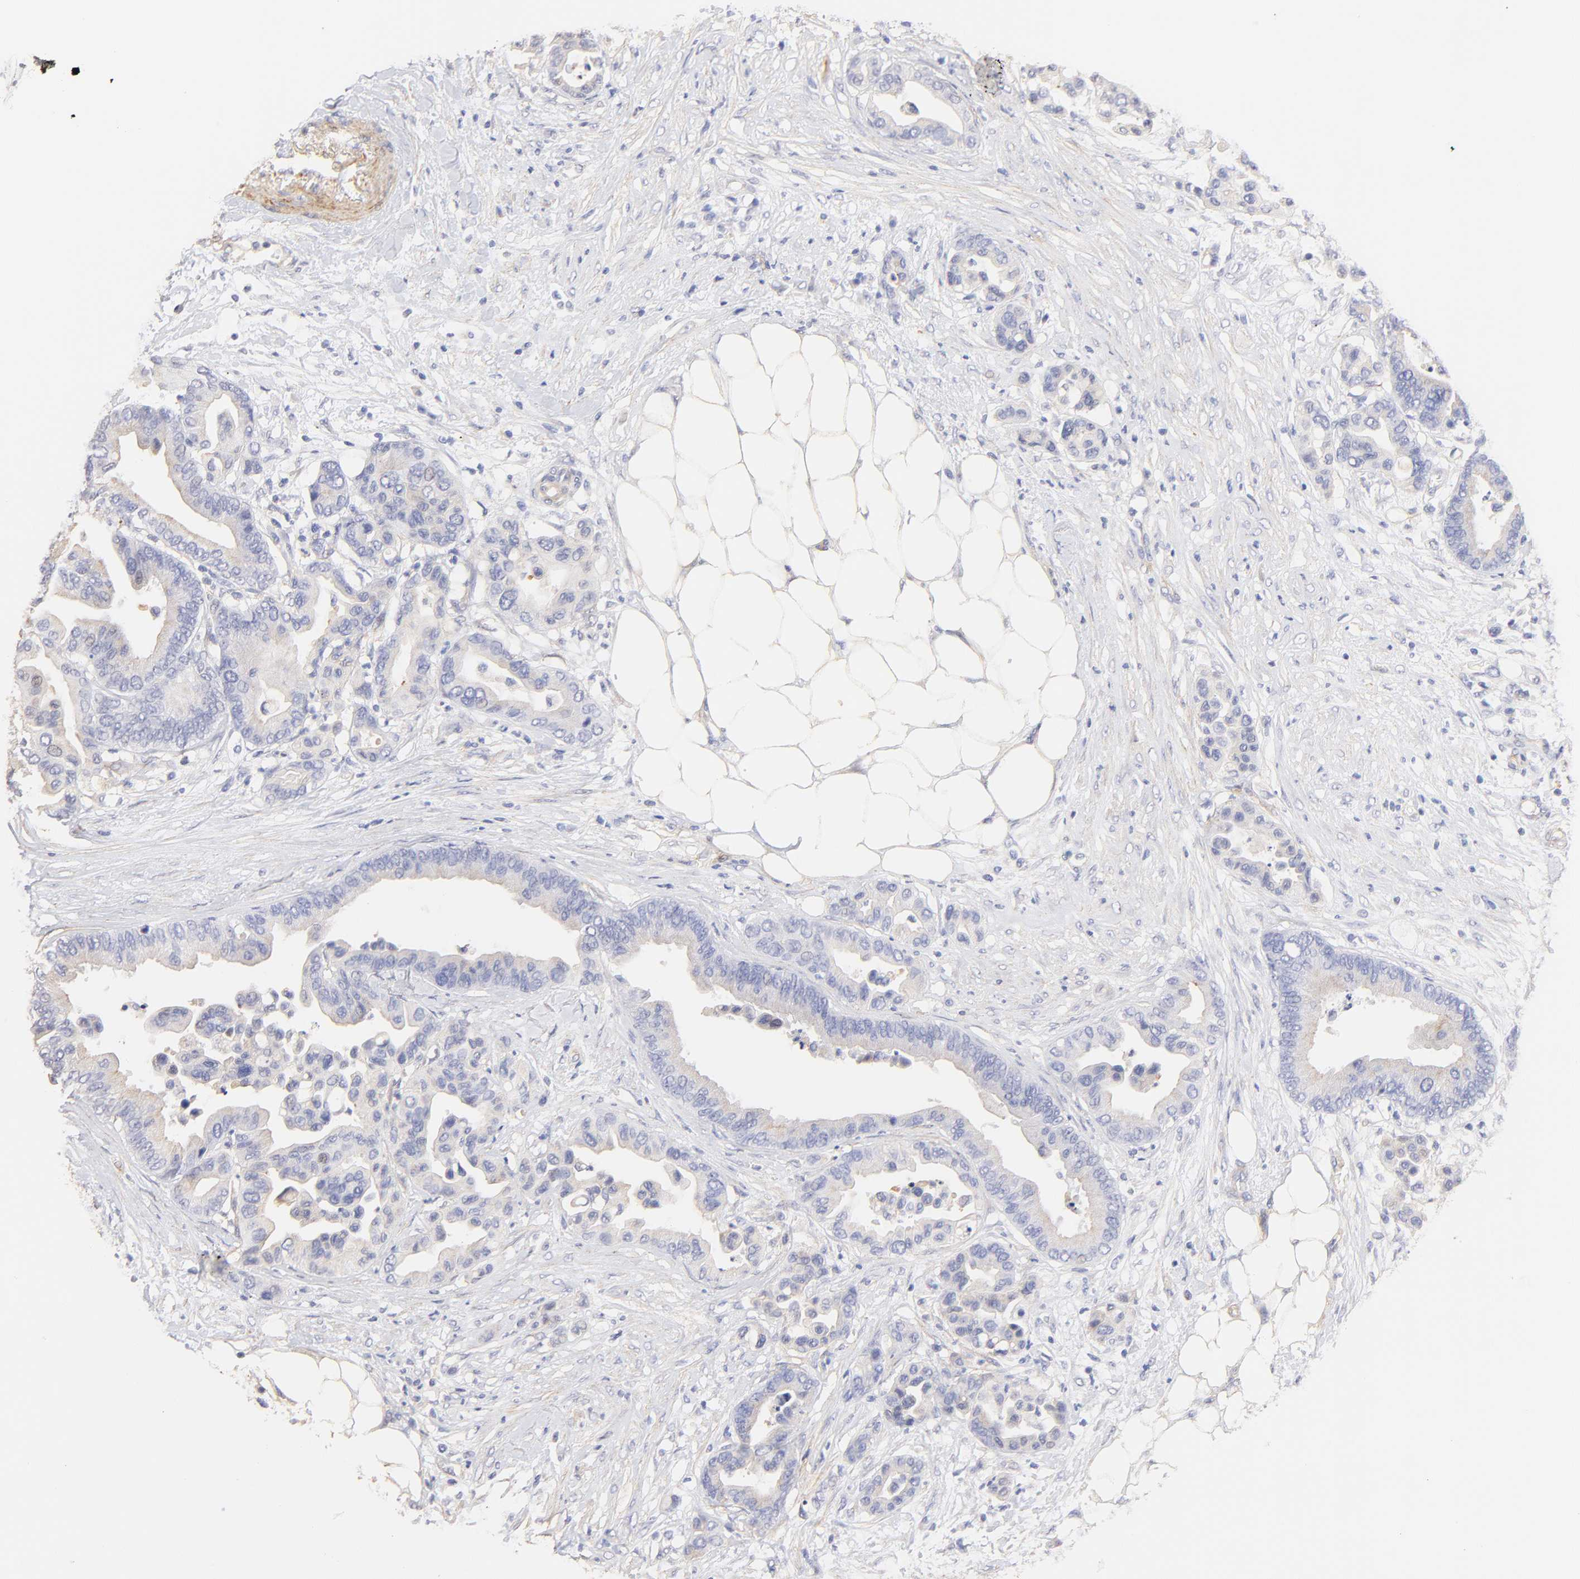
{"staining": {"intensity": "weak", "quantity": "25%-75%", "location": "cytoplasmic/membranous"}, "tissue": "colorectal cancer", "cell_type": "Tumor cells", "image_type": "cancer", "snomed": [{"axis": "morphology", "description": "Adenocarcinoma, NOS"}, {"axis": "topography", "description": "Colon"}], "caption": "Immunohistochemical staining of colorectal adenocarcinoma reveals low levels of weak cytoplasmic/membranous staining in about 25%-75% of tumor cells. (Brightfield microscopy of DAB IHC at high magnification).", "gene": "ACTRT1", "patient": {"sex": "male", "age": 82}}